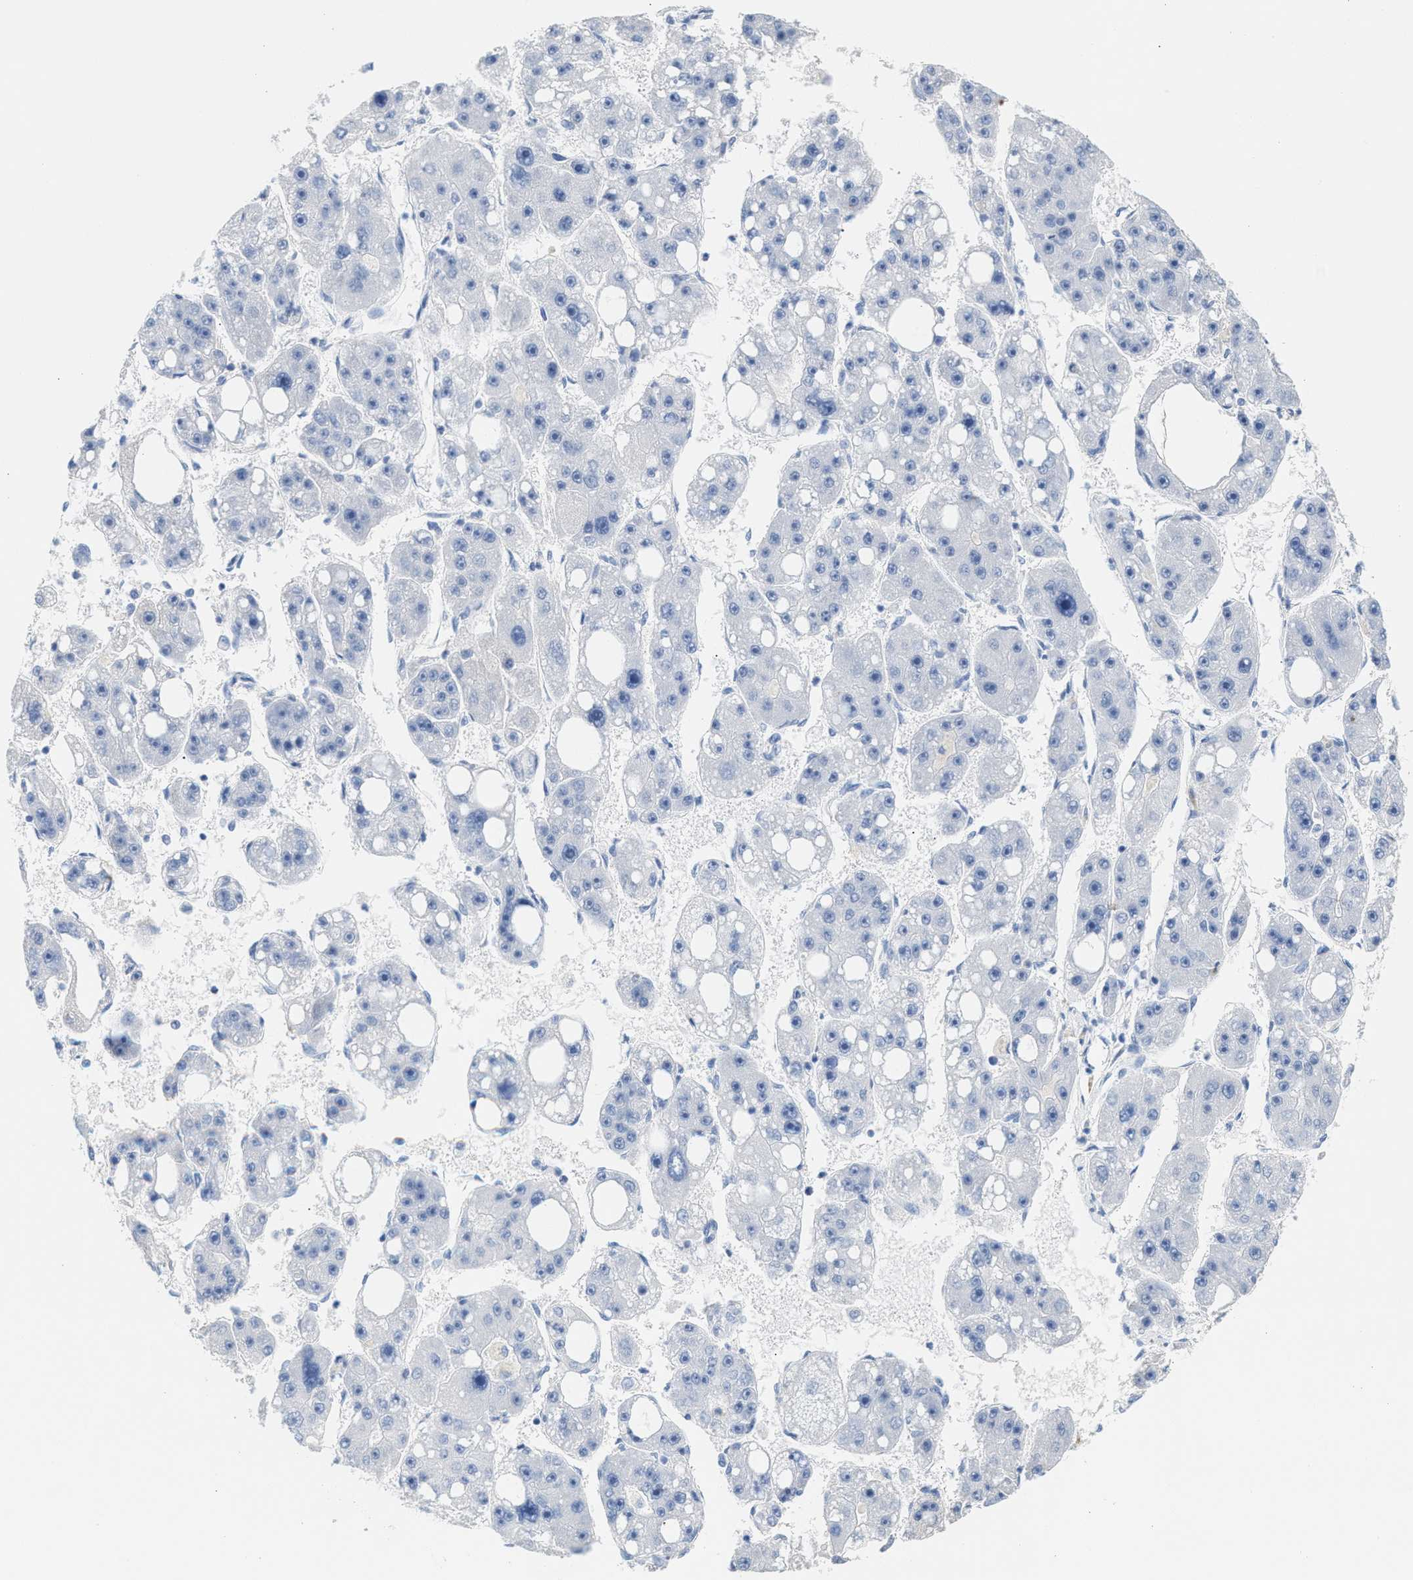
{"staining": {"intensity": "negative", "quantity": "none", "location": "none"}, "tissue": "liver cancer", "cell_type": "Tumor cells", "image_type": "cancer", "snomed": [{"axis": "morphology", "description": "Carcinoma, Hepatocellular, NOS"}, {"axis": "topography", "description": "Liver"}], "caption": "This is an IHC histopathology image of hepatocellular carcinoma (liver). There is no positivity in tumor cells.", "gene": "TNR", "patient": {"sex": "female", "age": 61}}